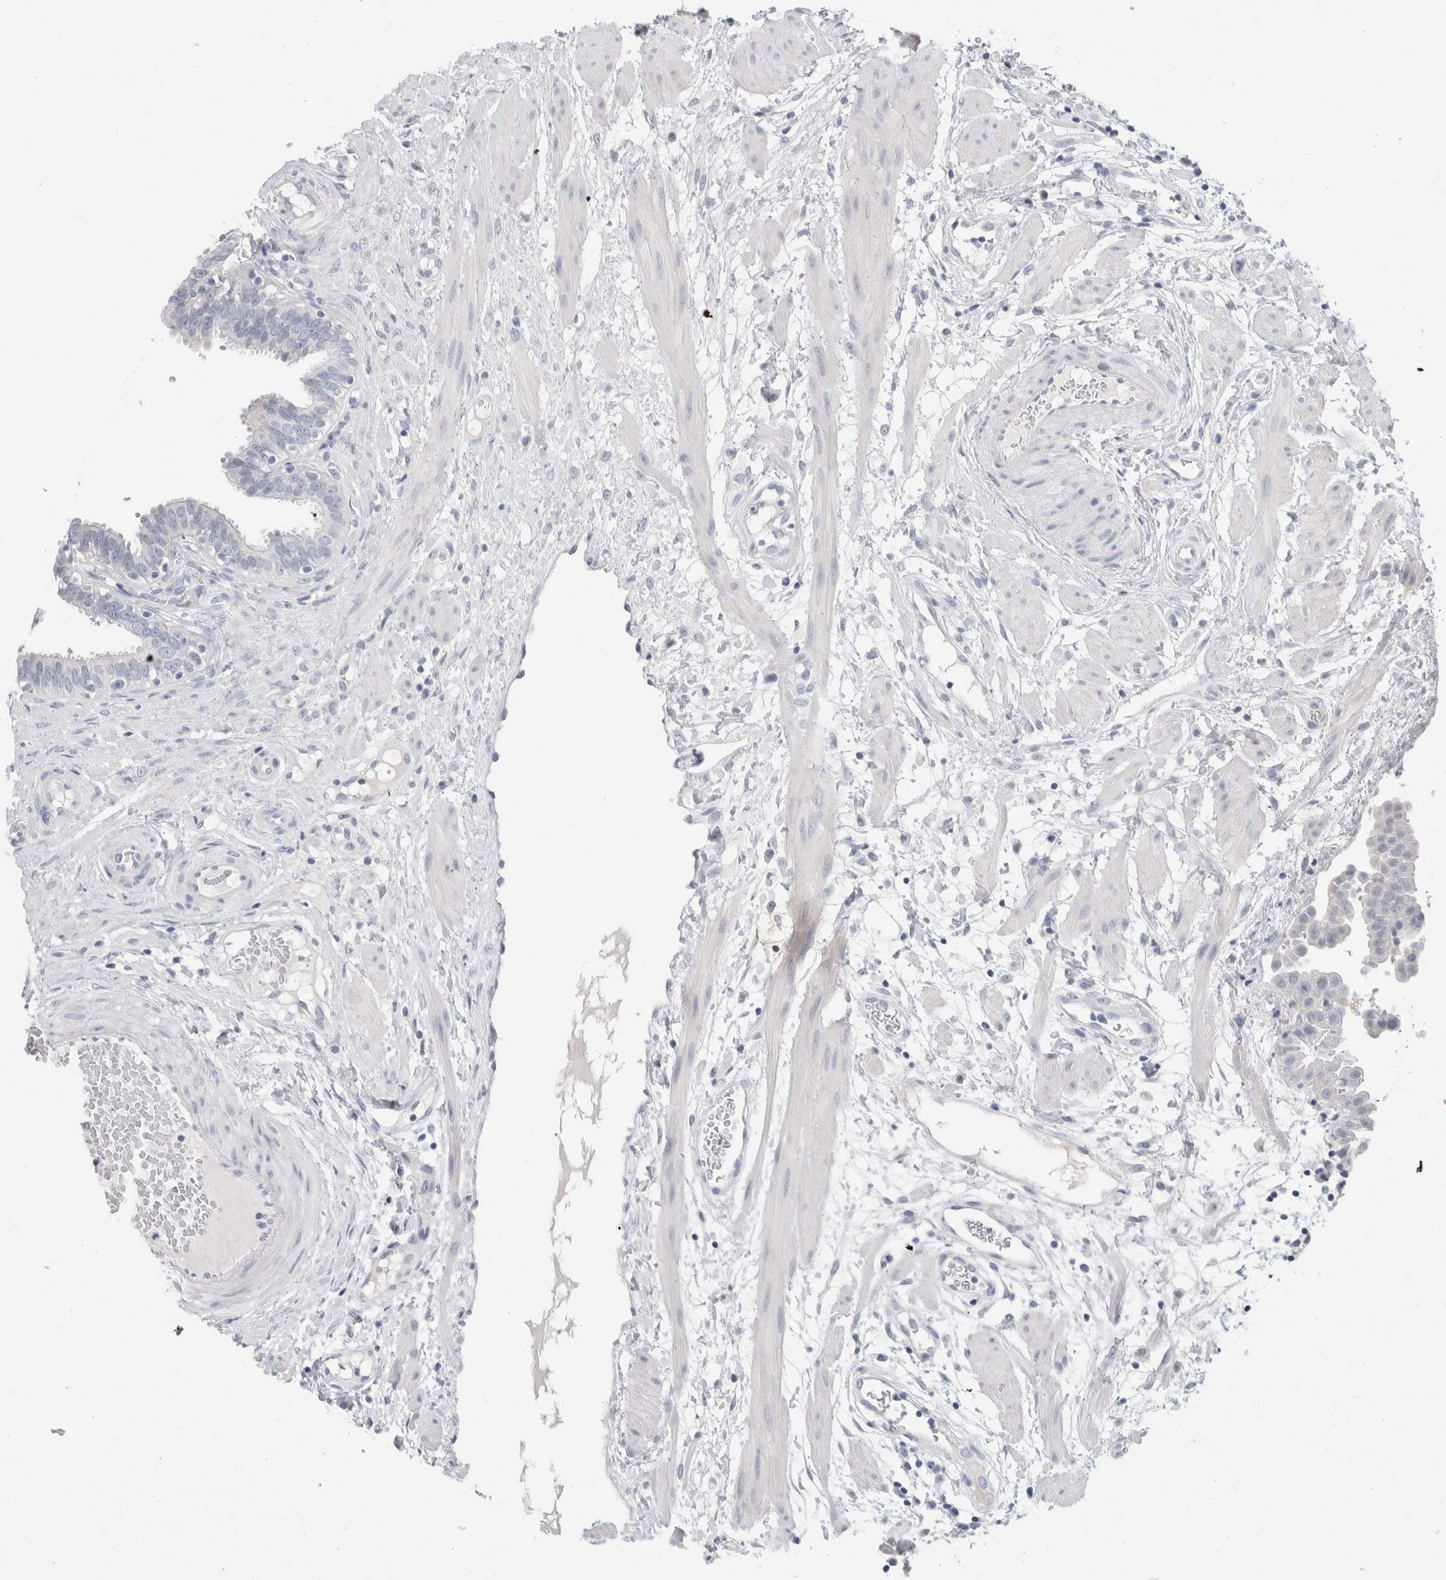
{"staining": {"intensity": "negative", "quantity": "none", "location": "none"}, "tissue": "fallopian tube", "cell_type": "Glandular cells", "image_type": "normal", "snomed": [{"axis": "morphology", "description": "Normal tissue, NOS"}, {"axis": "topography", "description": "Fallopian tube"}, {"axis": "topography", "description": "Placenta"}], "caption": "Image shows no significant protein positivity in glandular cells of benign fallopian tube. (DAB (3,3'-diaminobenzidine) IHC, high magnification).", "gene": "BCAN", "patient": {"sex": "female", "age": 32}}